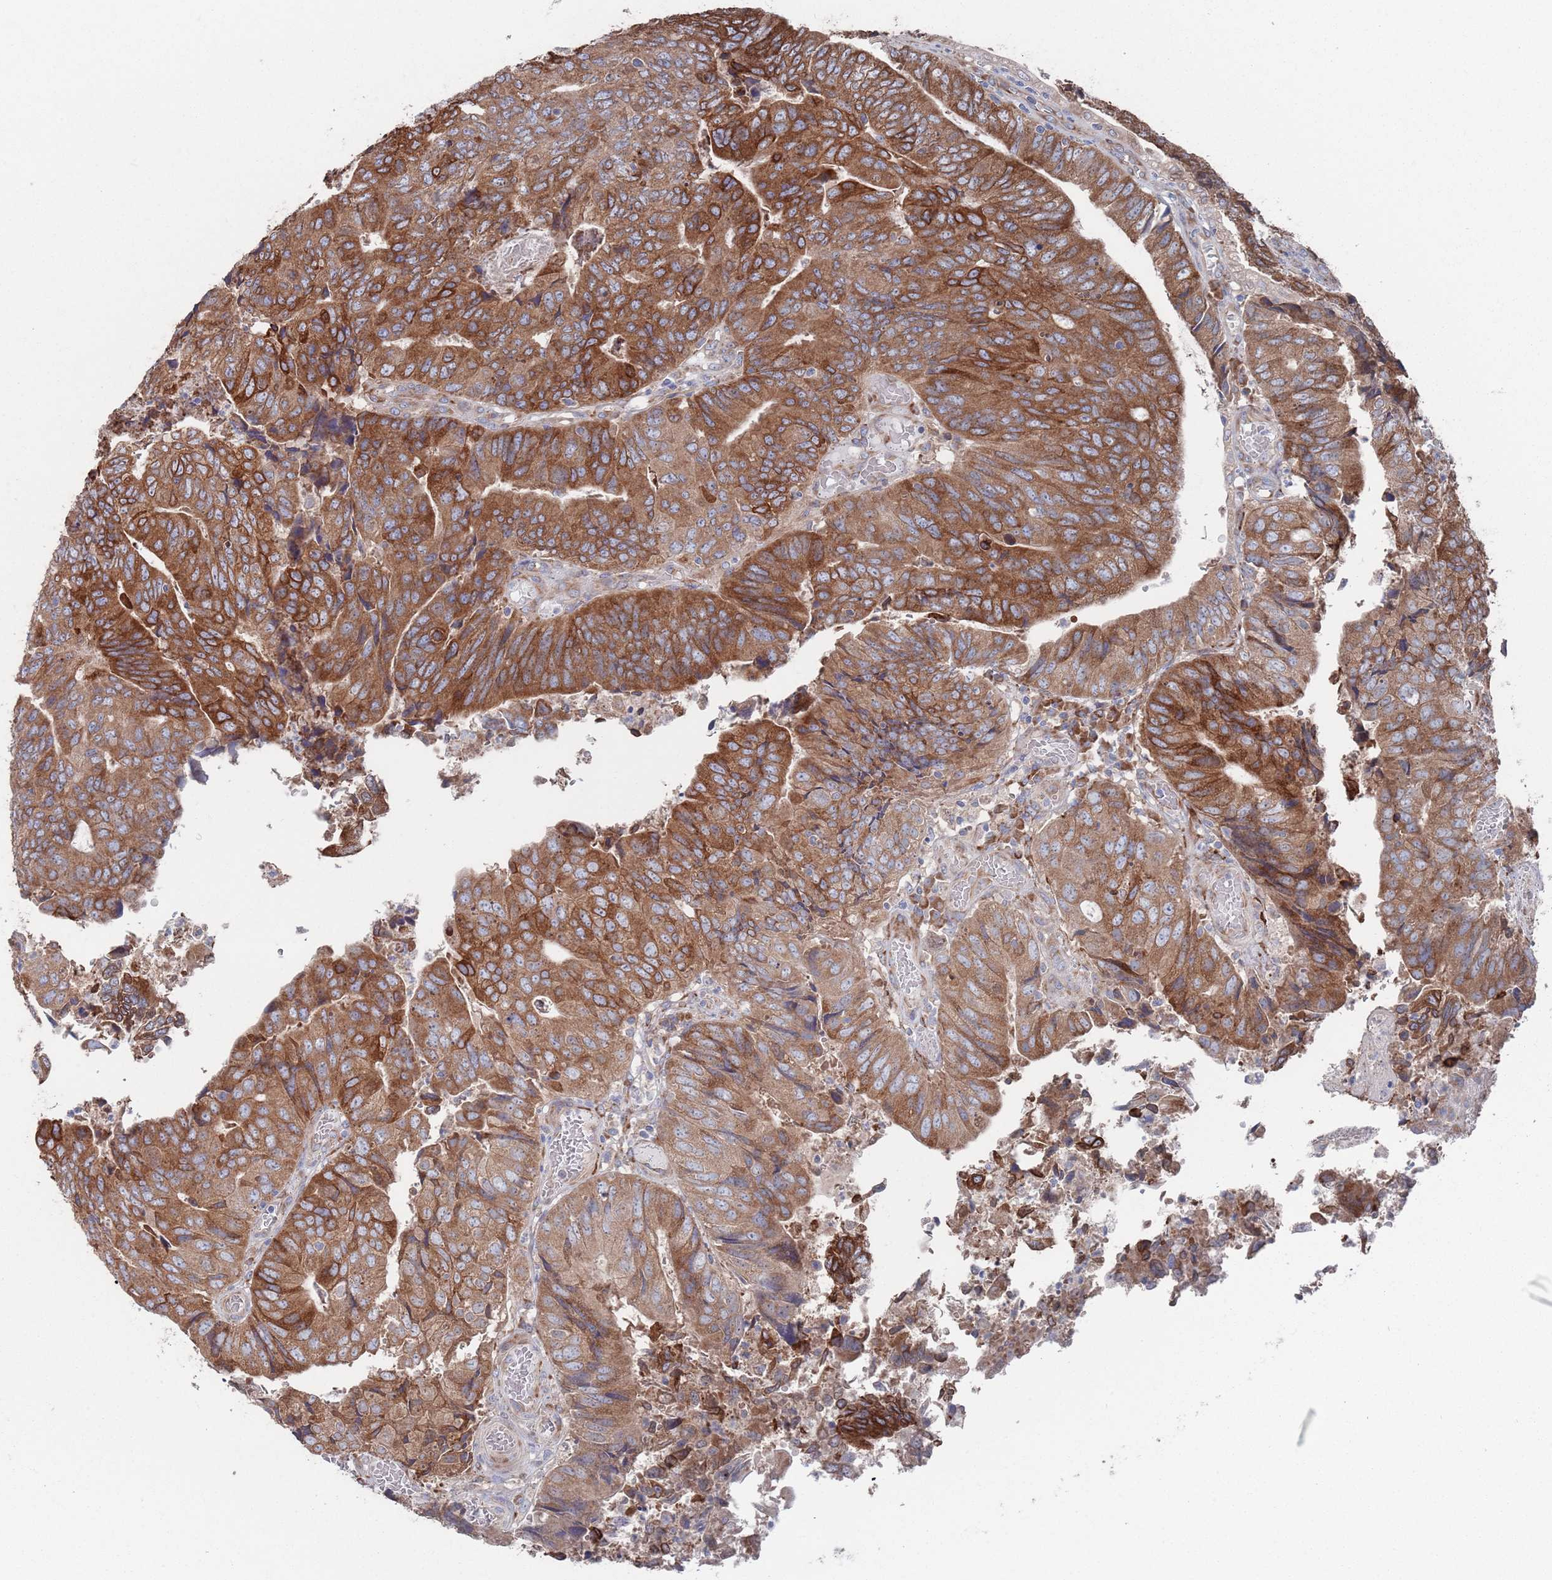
{"staining": {"intensity": "strong", "quantity": ">75%", "location": "cytoplasmic/membranous"}, "tissue": "colorectal cancer", "cell_type": "Tumor cells", "image_type": "cancer", "snomed": [{"axis": "morphology", "description": "Adenocarcinoma, NOS"}, {"axis": "topography", "description": "Colon"}], "caption": "The immunohistochemical stain highlights strong cytoplasmic/membranous staining in tumor cells of colorectal adenocarcinoma tissue.", "gene": "CCDC106", "patient": {"sex": "female", "age": 67}}